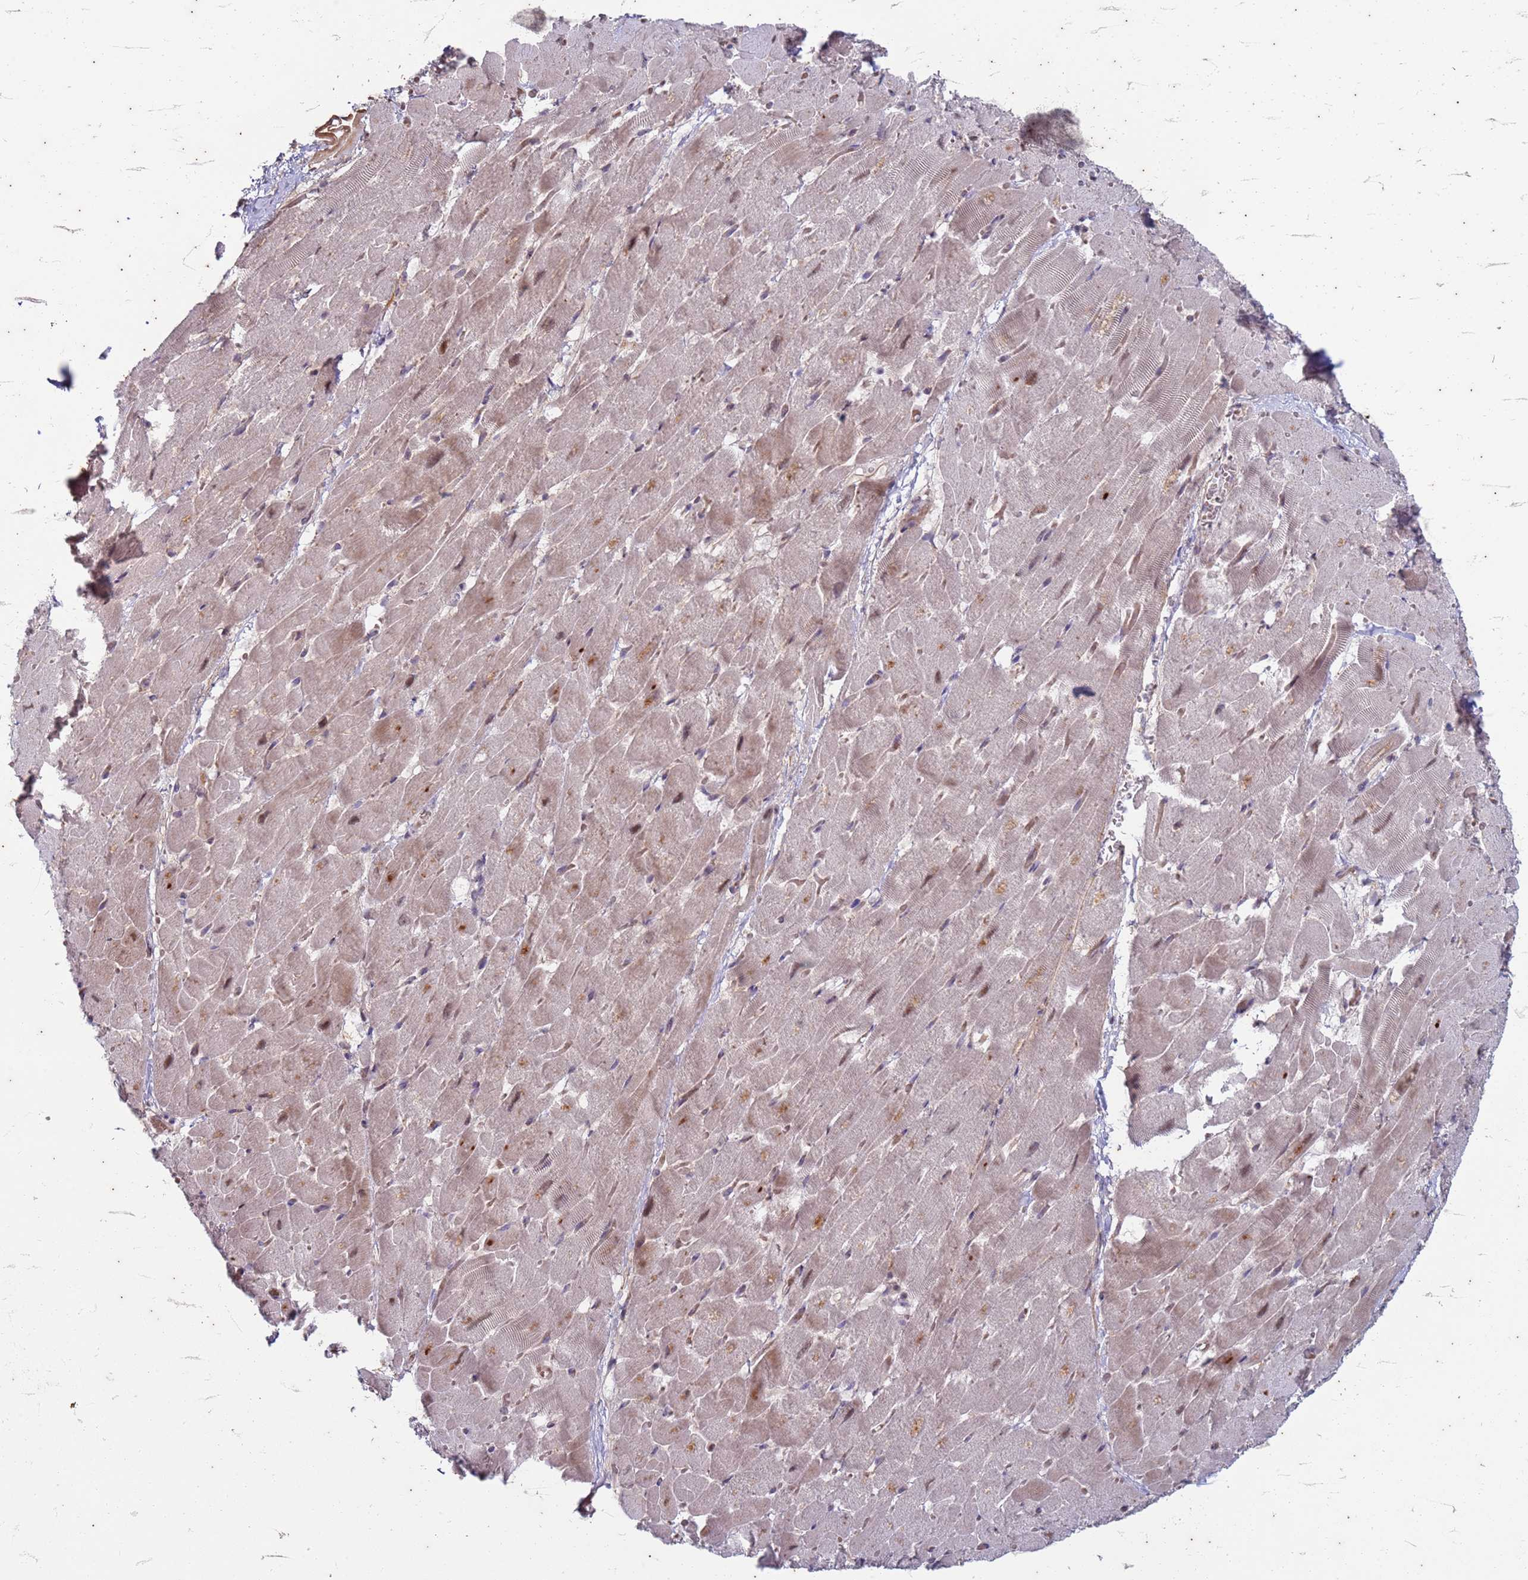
{"staining": {"intensity": "moderate", "quantity": "25%-75%", "location": "nuclear"}, "tissue": "heart muscle", "cell_type": "Cardiomyocytes", "image_type": "normal", "snomed": [{"axis": "morphology", "description": "Normal tissue, NOS"}, {"axis": "topography", "description": "Heart"}], "caption": "Approximately 25%-75% of cardiomyocytes in unremarkable human heart muscle demonstrate moderate nuclear protein expression as visualized by brown immunohistochemical staining.", "gene": "TRMT6", "patient": {"sex": "male", "age": 37}}